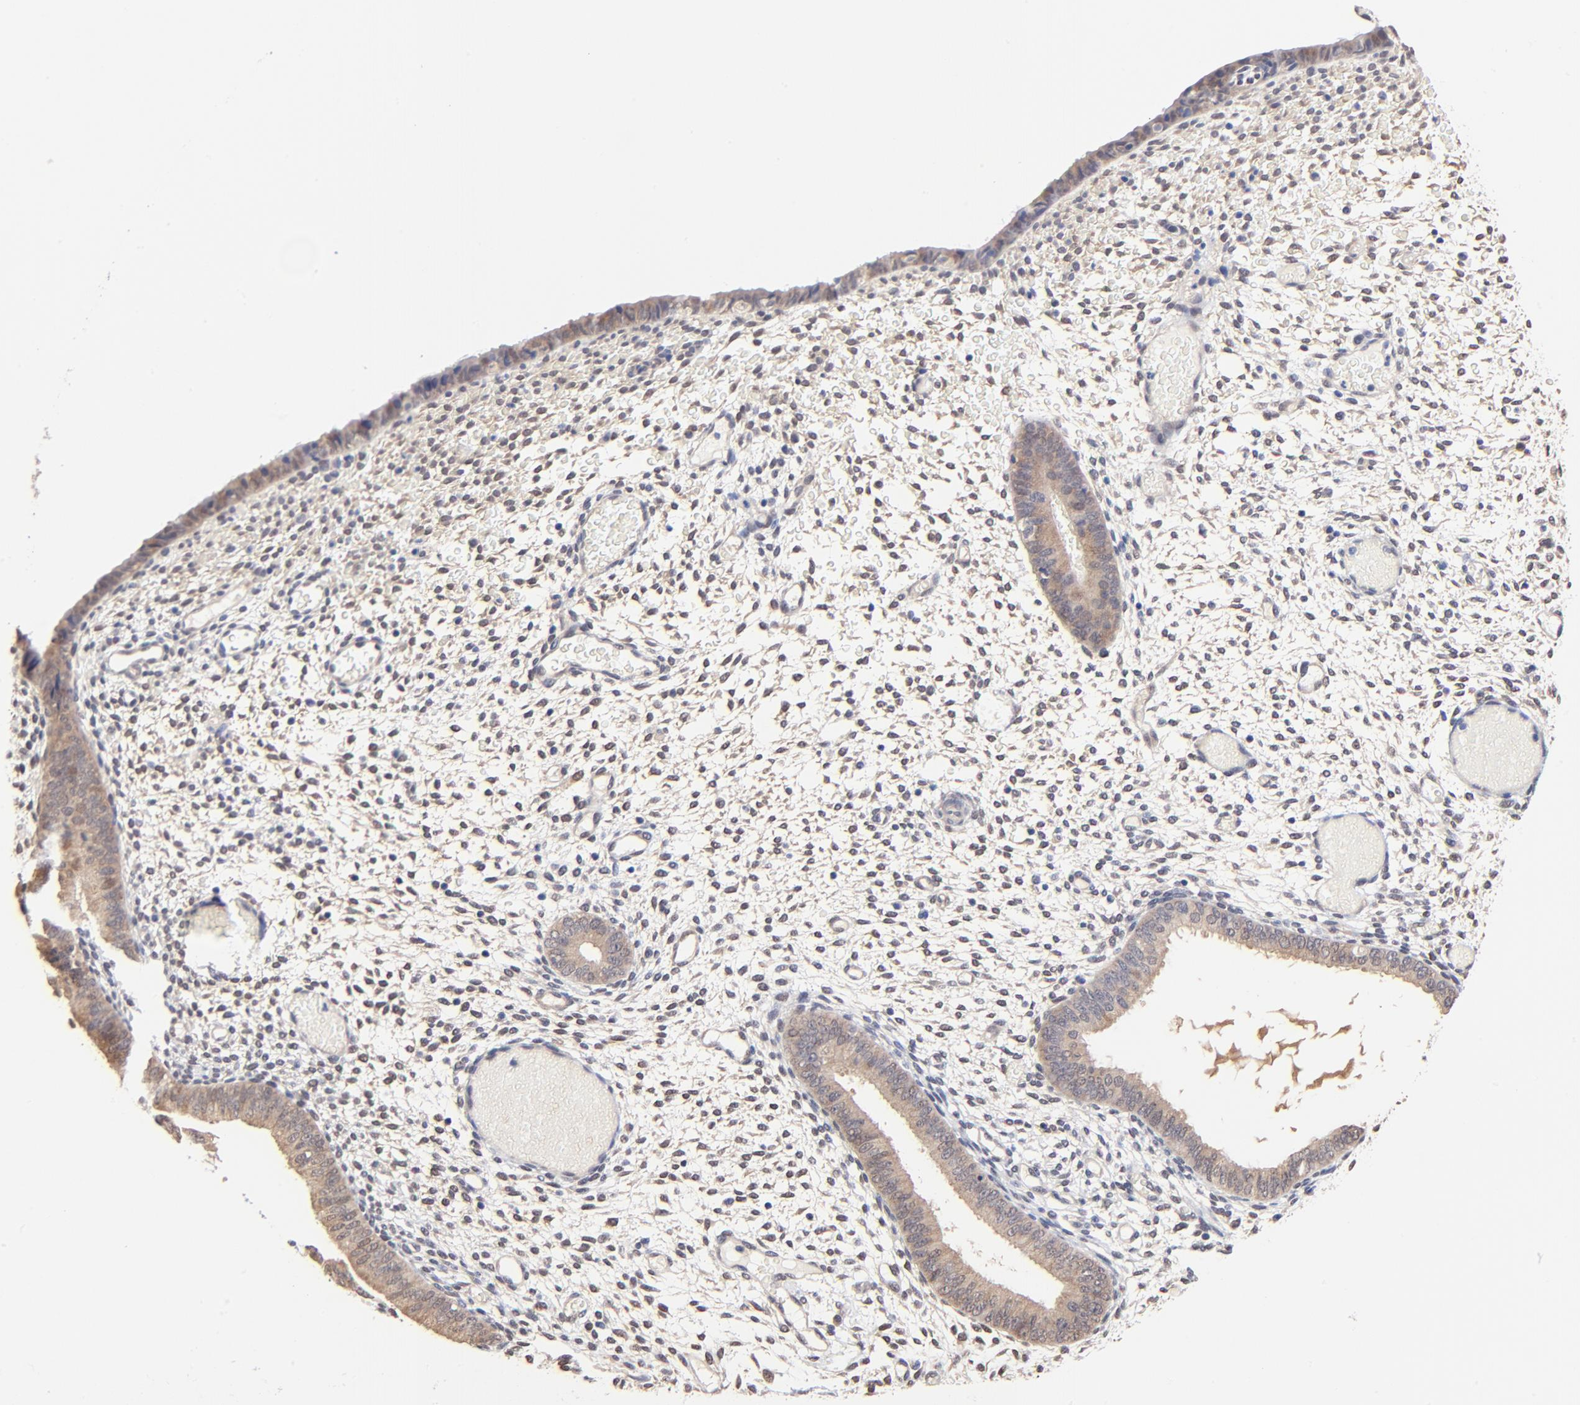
{"staining": {"intensity": "weak", "quantity": "25%-75%", "location": "nuclear"}, "tissue": "endometrium", "cell_type": "Cells in endometrial stroma", "image_type": "normal", "snomed": [{"axis": "morphology", "description": "Normal tissue, NOS"}, {"axis": "topography", "description": "Endometrium"}], "caption": "A high-resolution micrograph shows immunohistochemistry (IHC) staining of benign endometrium, which displays weak nuclear positivity in about 25%-75% of cells in endometrial stroma. The staining is performed using DAB brown chromogen to label protein expression. The nuclei are counter-stained blue using hematoxylin.", "gene": "TXNL1", "patient": {"sex": "female", "age": 42}}